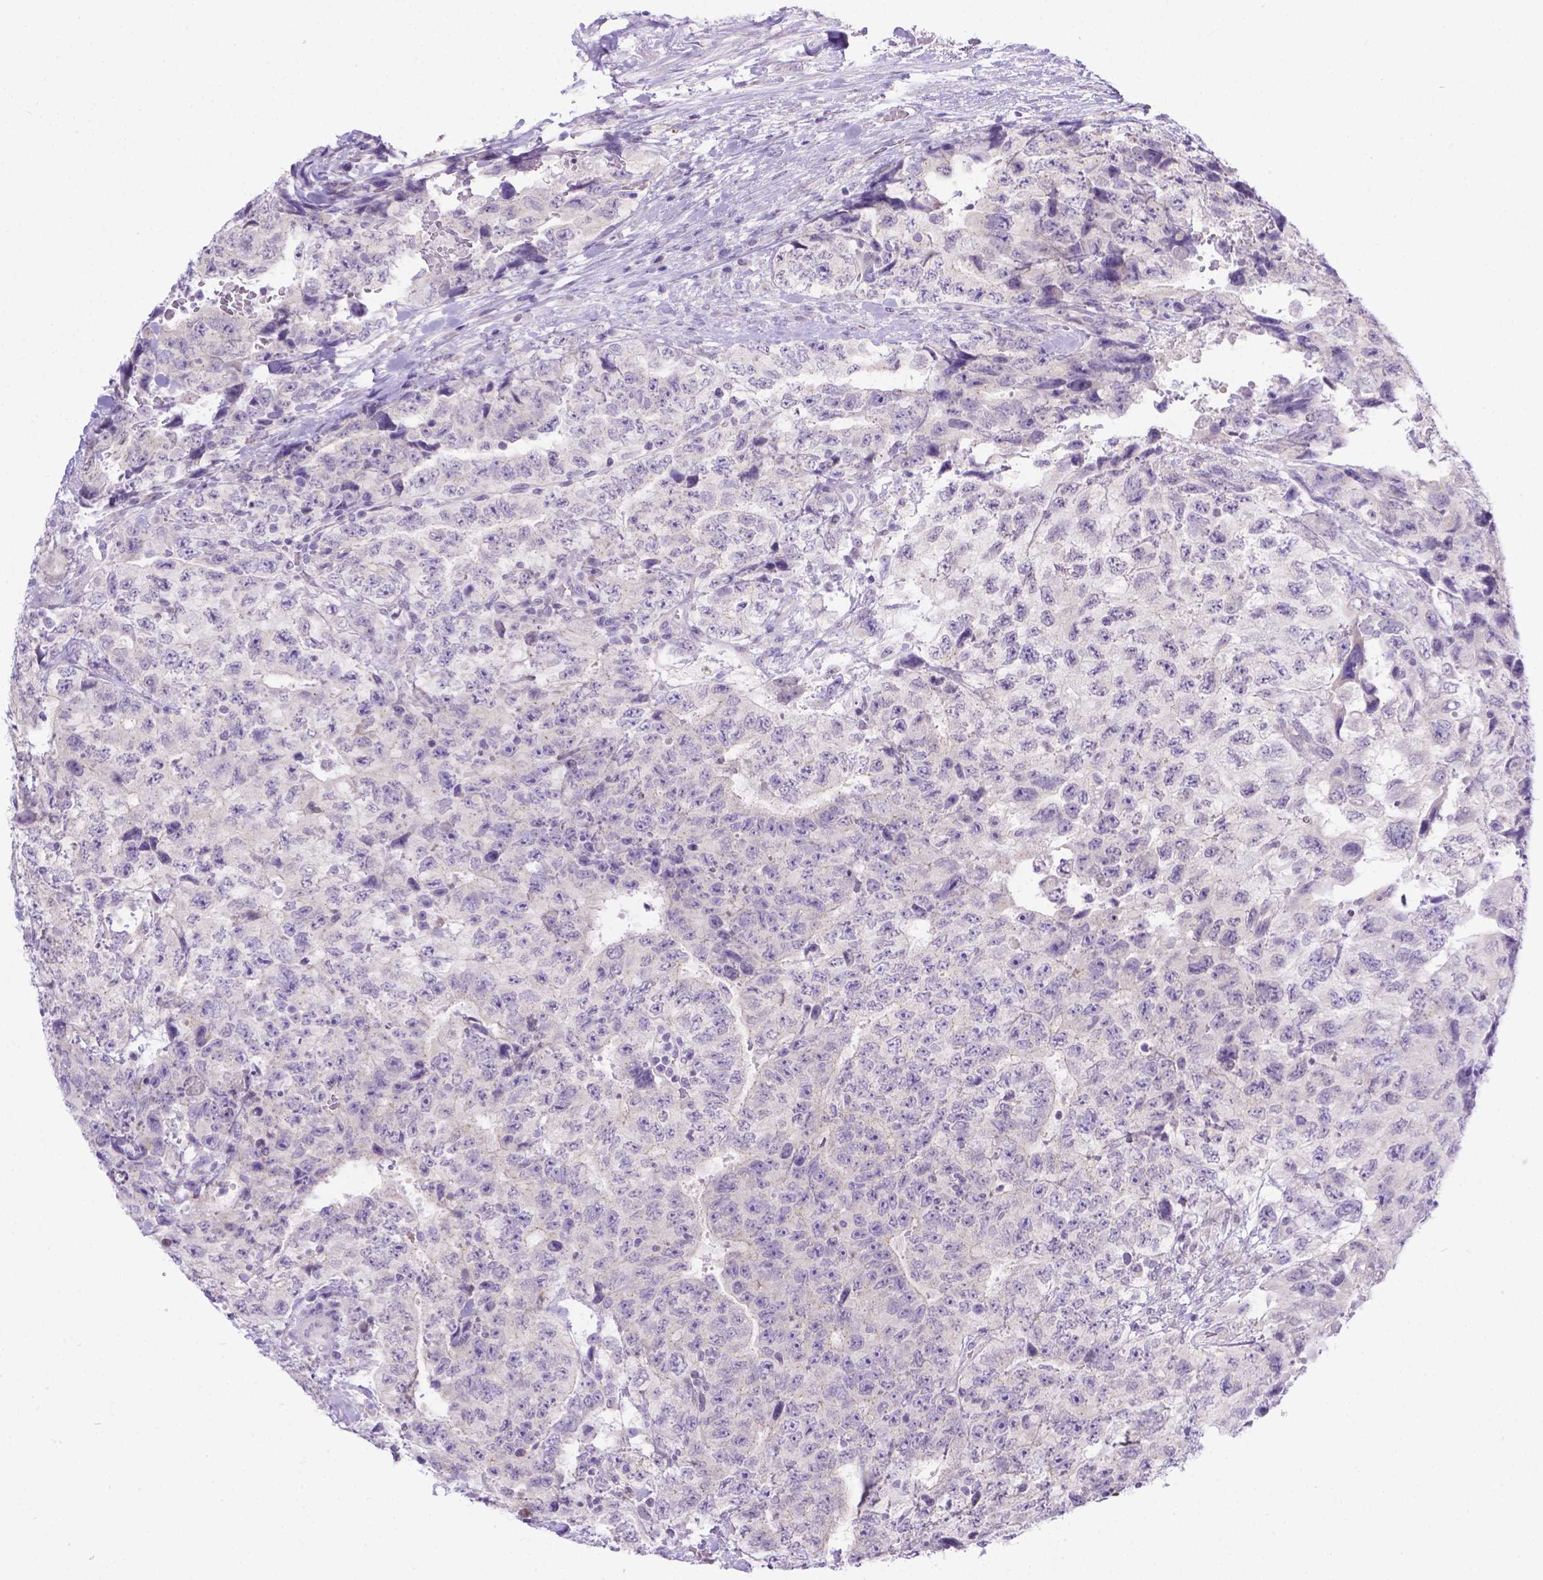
{"staining": {"intensity": "negative", "quantity": "none", "location": "none"}, "tissue": "testis cancer", "cell_type": "Tumor cells", "image_type": "cancer", "snomed": [{"axis": "morphology", "description": "Carcinoma, Embryonal, NOS"}, {"axis": "topography", "description": "Testis"}], "caption": "Immunohistochemistry of embryonal carcinoma (testis) reveals no staining in tumor cells.", "gene": "TTLL6", "patient": {"sex": "male", "age": 24}}